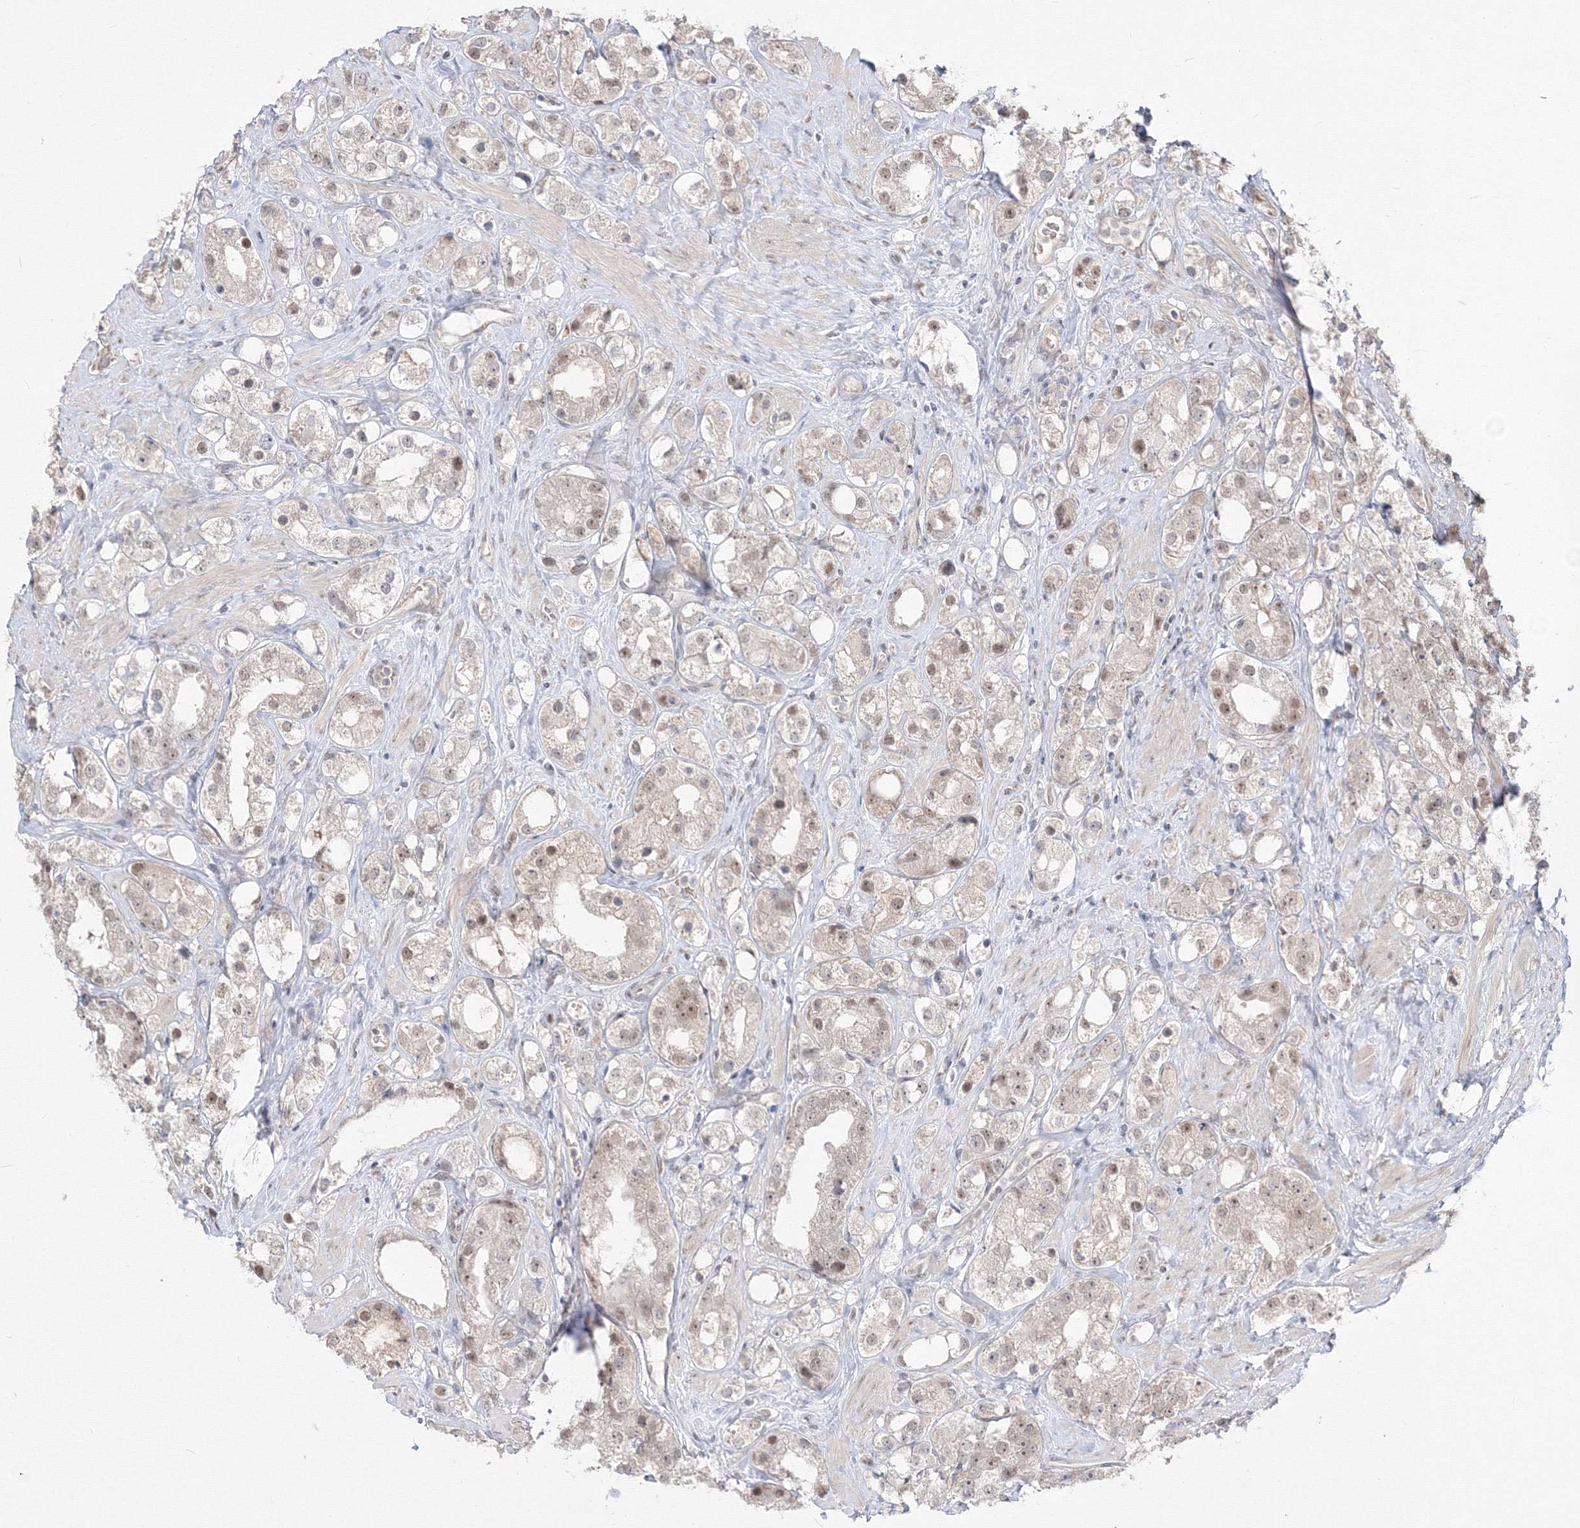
{"staining": {"intensity": "weak", "quantity": "25%-75%", "location": "nuclear"}, "tissue": "prostate cancer", "cell_type": "Tumor cells", "image_type": "cancer", "snomed": [{"axis": "morphology", "description": "Adenocarcinoma, NOS"}, {"axis": "topography", "description": "Prostate"}], "caption": "Immunohistochemical staining of human adenocarcinoma (prostate) reveals low levels of weak nuclear protein expression in approximately 25%-75% of tumor cells.", "gene": "COPS4", "patient": {"sex": "male", "age": 79}}